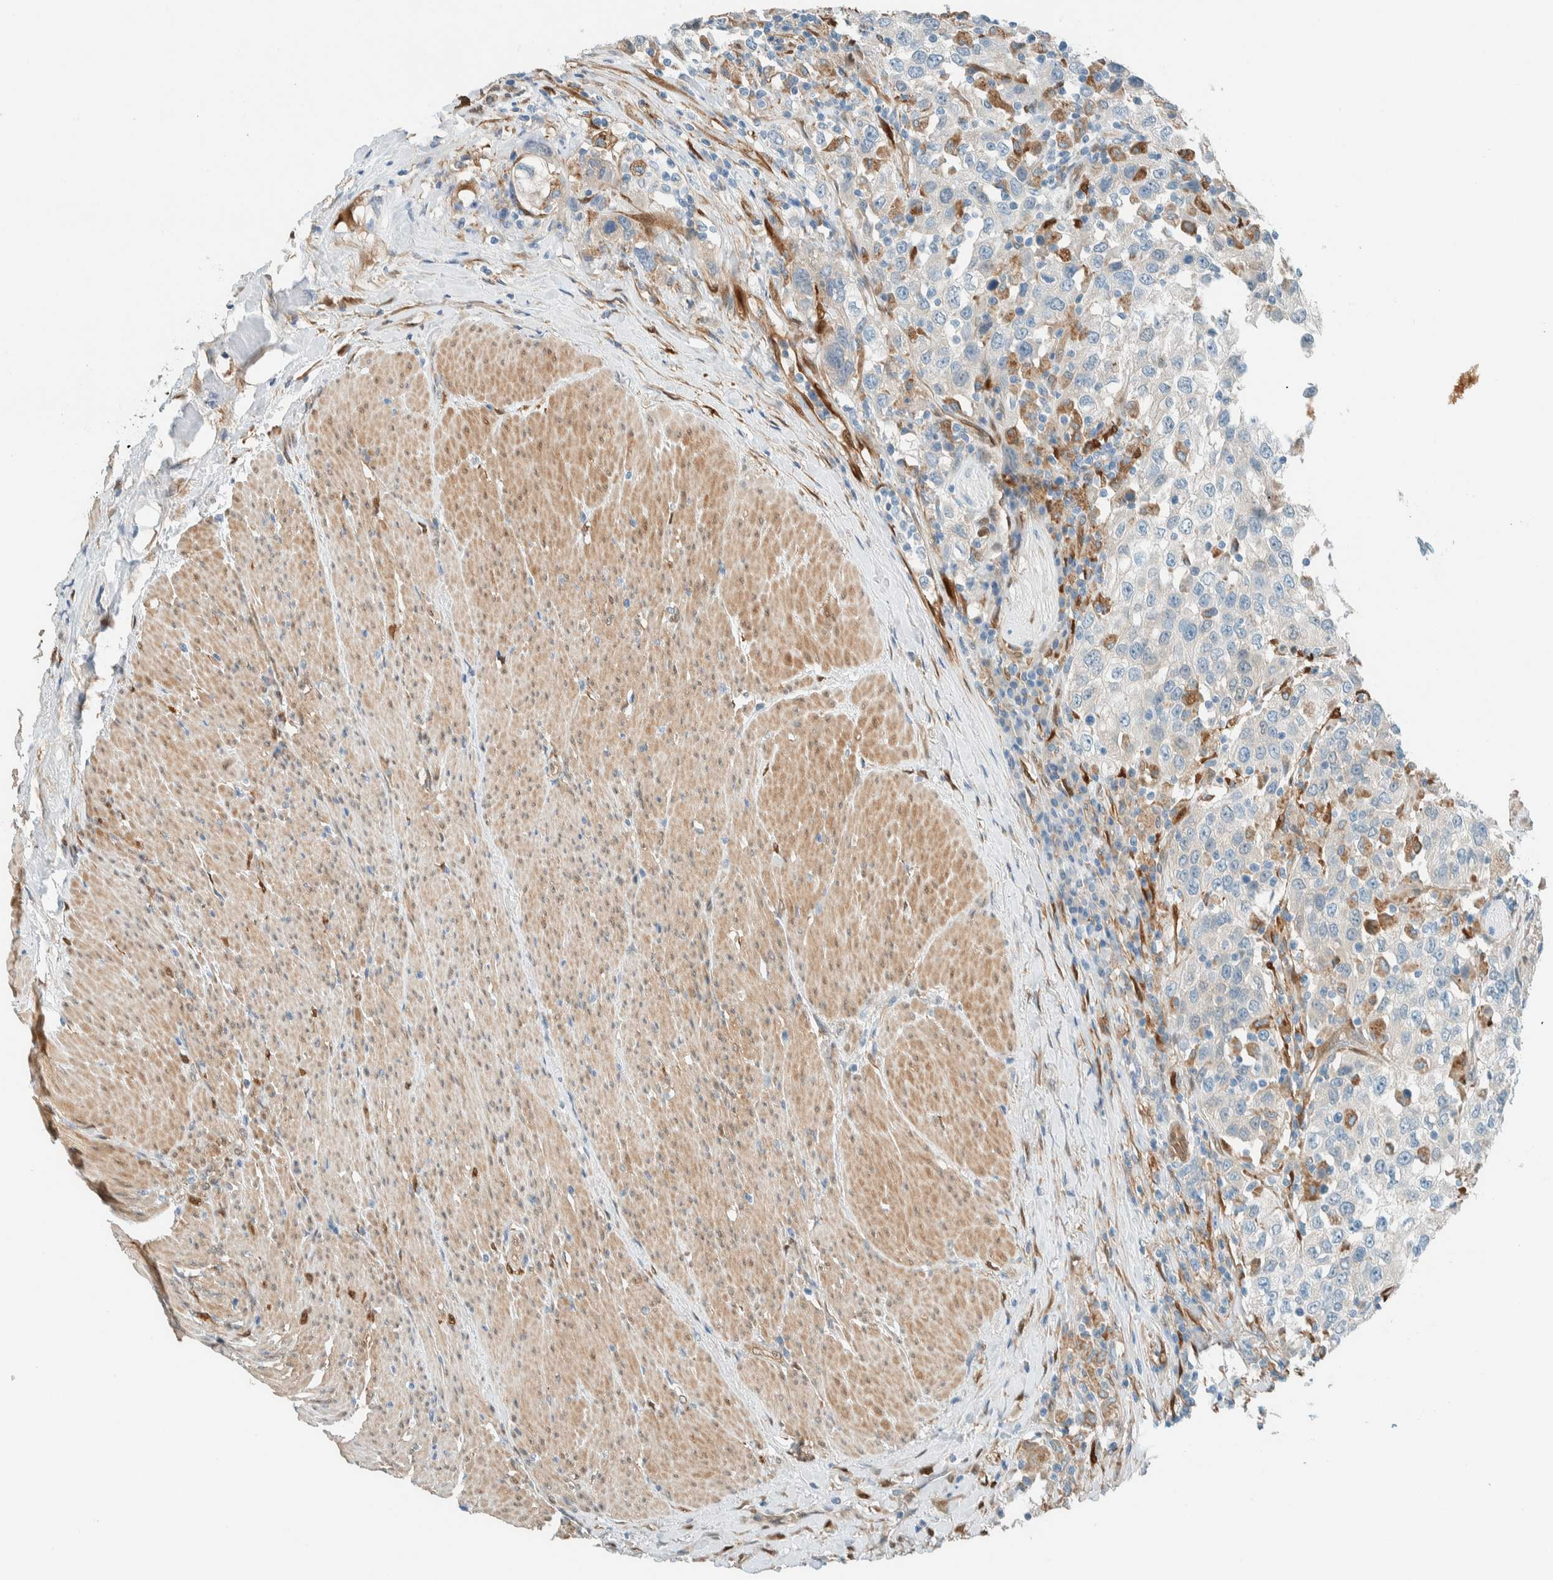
{"staining": {"intensity": "negative", "quantity": "none", "location": "none"}, "tissue": "urothelial cancer", "cell_type": "Tumor cells", "image_type": "cancer", "snomed": [{"axis": "morphology", "description": "Urothelial carcinoma, High grade"}, {"axis": "topography", "description": "Urinary bladder"}], "caption": "This image is of urothelial cancer stained with immunohistochemistry (IHC) to label a protein in brown with the nuclei are counter-stained blue. There is no staining in tumor cells.", "gene": "NXN", "patient": {"sex": "female", "age": 80}}